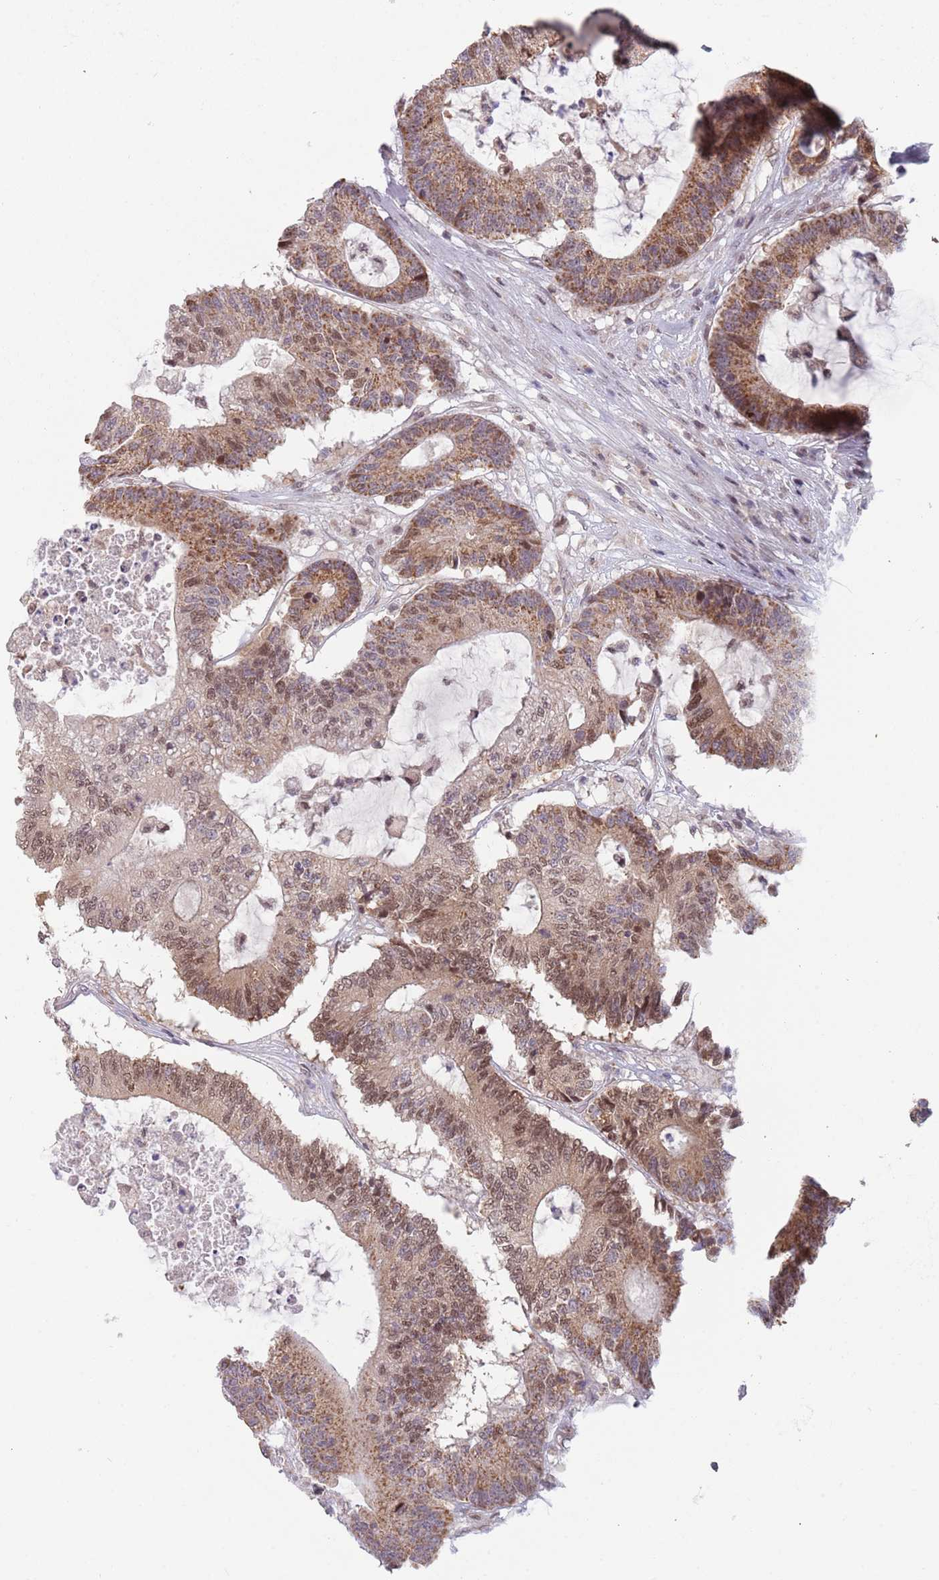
{"staining": {"intensity": "moderate", "quantity": ">75%", "location": "cytoplasmic/membranous,nuclear"}, "tissue": "colorectal cancer", "cell_type": "Tumor cells", "image_type": "cancer", "snomed": [{"axis": "morphology", "description": "Adenocarcinoma, NOS"}, {"axis": "topography", "description": "Colon"}], "caption": "This is a histology image of immunohistochemistry staining of colorectal adenocarcinoma, which shows moderate staining in the cytoplasmic/membranous and nuclear of tumor cells.", "gene": "TIMM13", "patient": {"sex": "female", "age": 84}}